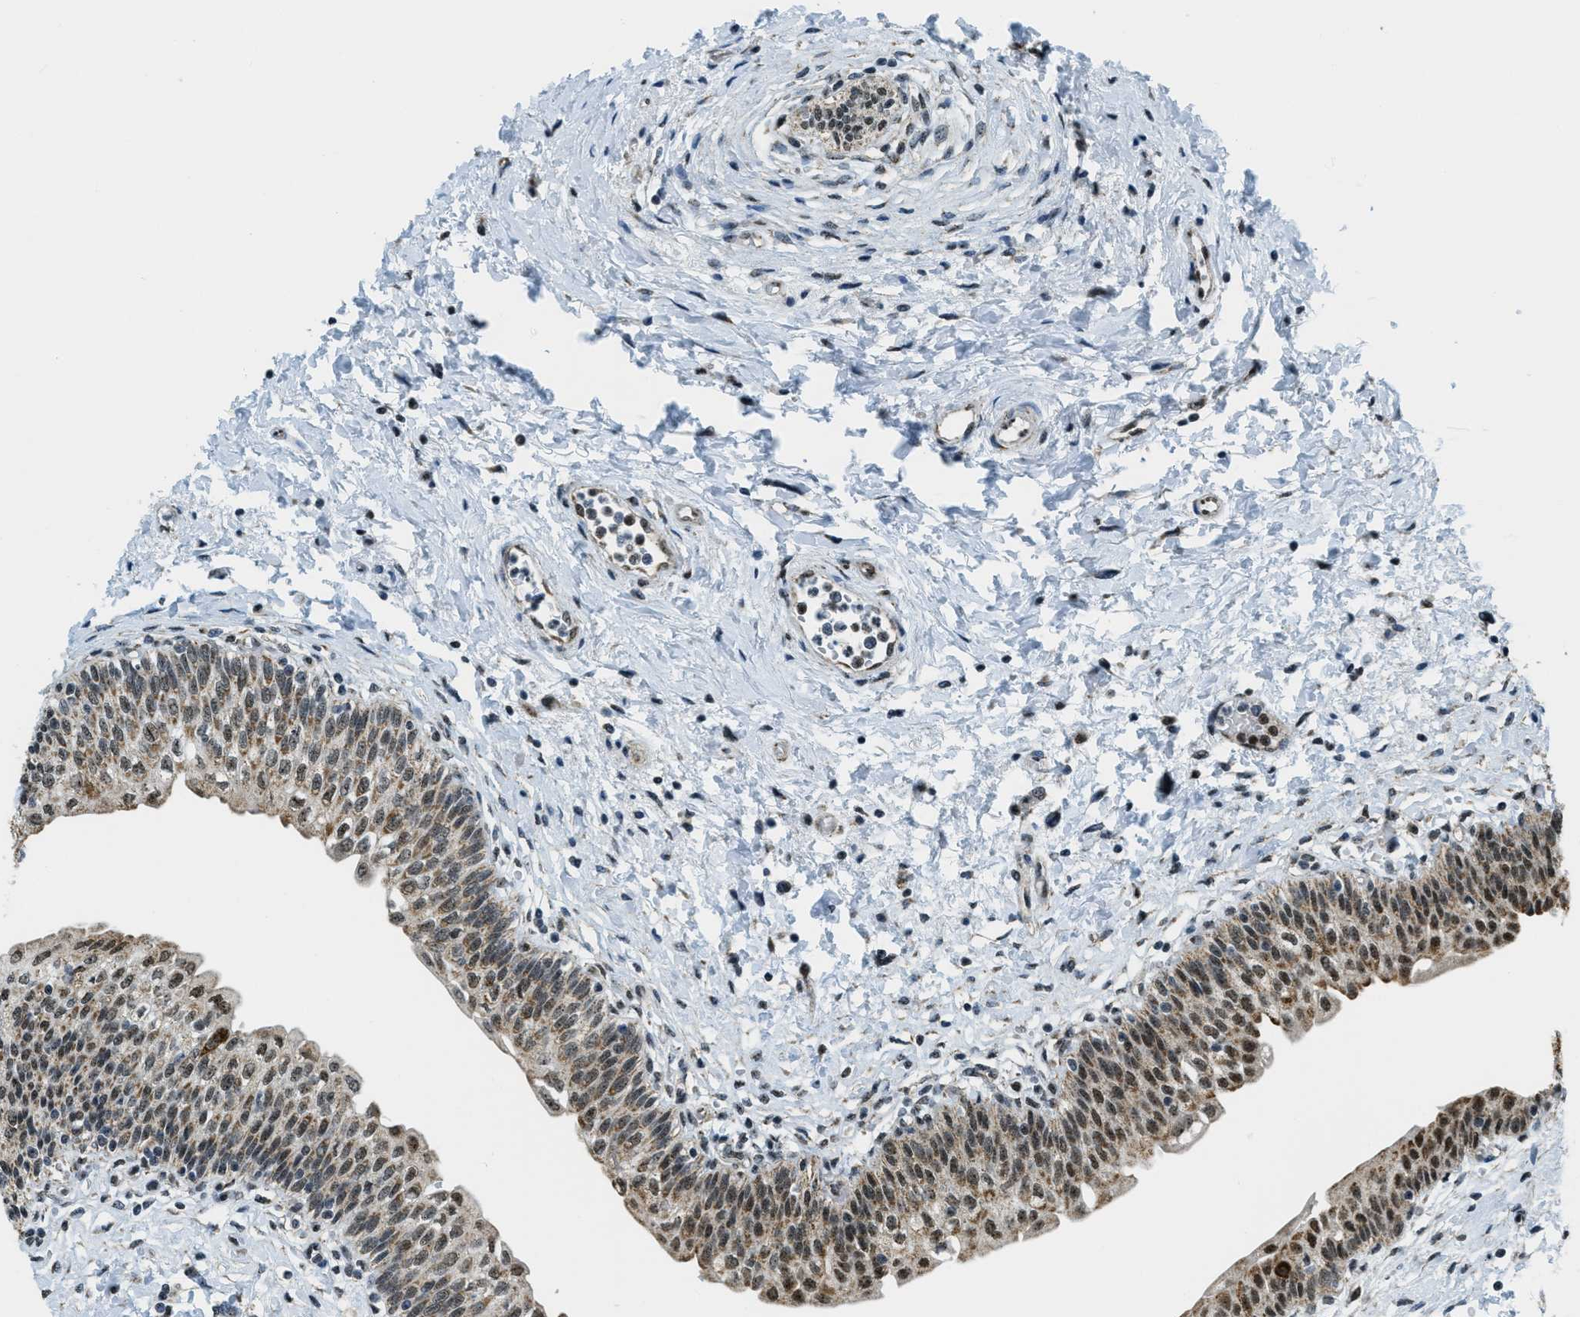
{"staining": {"intensity": "strong", "quantity": ">75%", "location": "cytoplasmic/membranous,nuclear"}, "tissue": "urinary bladder", "cell_type": "Urothelial cells", "image_type": "normal", "snomed": [{"axis": "morphology", "description": "Normal tissue, NOS"}, {"axis": "topography", "description": "Urinary bladder"}], "caption": "Protein staining demonstrates strong cytoplasmic/membranous,nuclear staining in approximately >75% of urothelial cells in benign urinary bladder.", "gene": "SP100", "patient": {"sex": "male", "age": 55}}